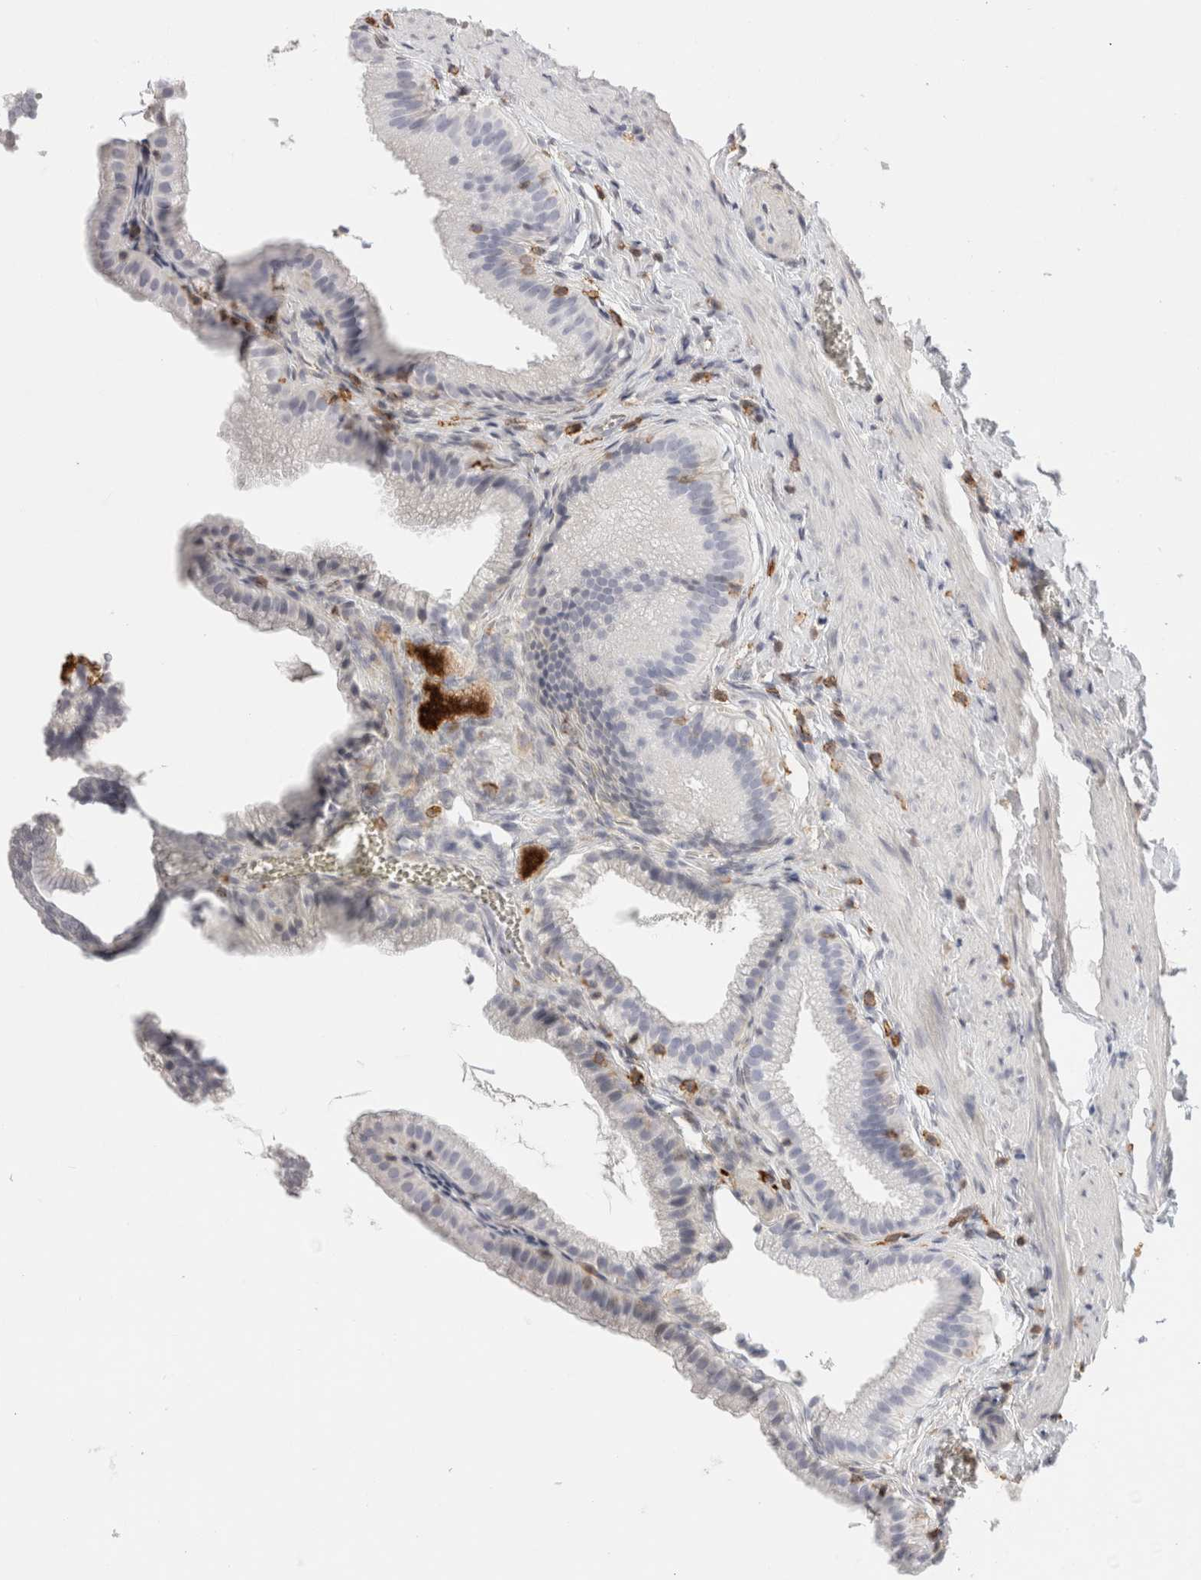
{"staining": {"intensity": "negative", "quantity": "none", "location": "none"}, "tissue": "gallbladder", "cell_type": "Glandular cells", "image_type": "normal", "snomed": [{"axis": "morphology", "description": "Normal tissue, NOS"}, {"axis": "topography", "description": "Gallbladder"}], "caption": "Immunohistochemical staining of benign human gallbladder demonstrates no significant positivity in glandular cells. (DAB (3,3'-diaminobenzidine) IHC with hematoxylin counter stain).", "gene": "P2RY2", "patient": {"sex": "male", "age": 38}}